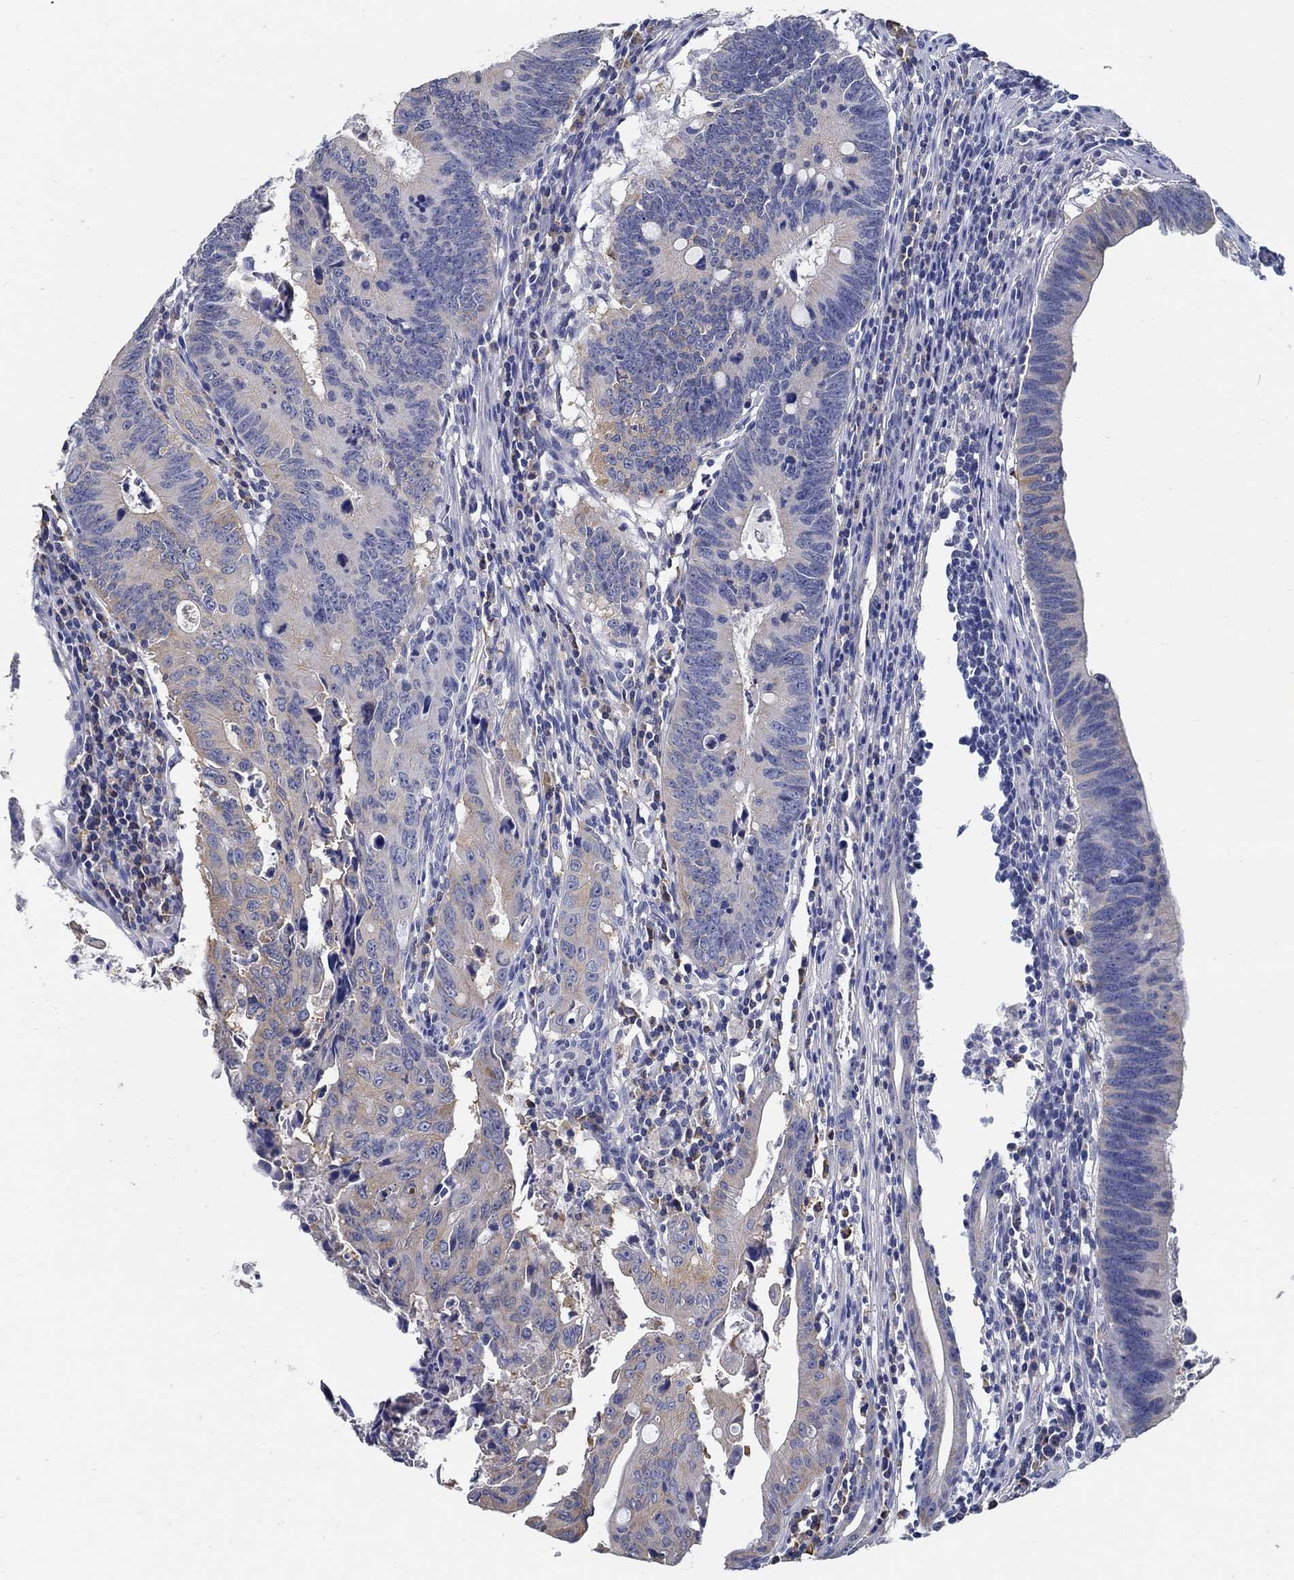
{"staining": {"intensity": "moderate", "quantity": "<25%", "location": "cytoplasmic/membranous"}, "tissue": "colorectal cancer", "cell_type": "Tumor cells", "image_type": "cancer", "snomed": [{"axis": "morphology", "description": "Adenocarcinoma, NOS"}, {"axis": "topography", "description": "Colon"}], "caption": "An IHC image of tumor tissue is shown. Protein staining in brown highlights moderate cytoplasmic/membranous positivity in colorectal adenocarcinoma within tumor cells.", "gene": "PCDH11X", "patient": {"sex": "female", "age": 87}}